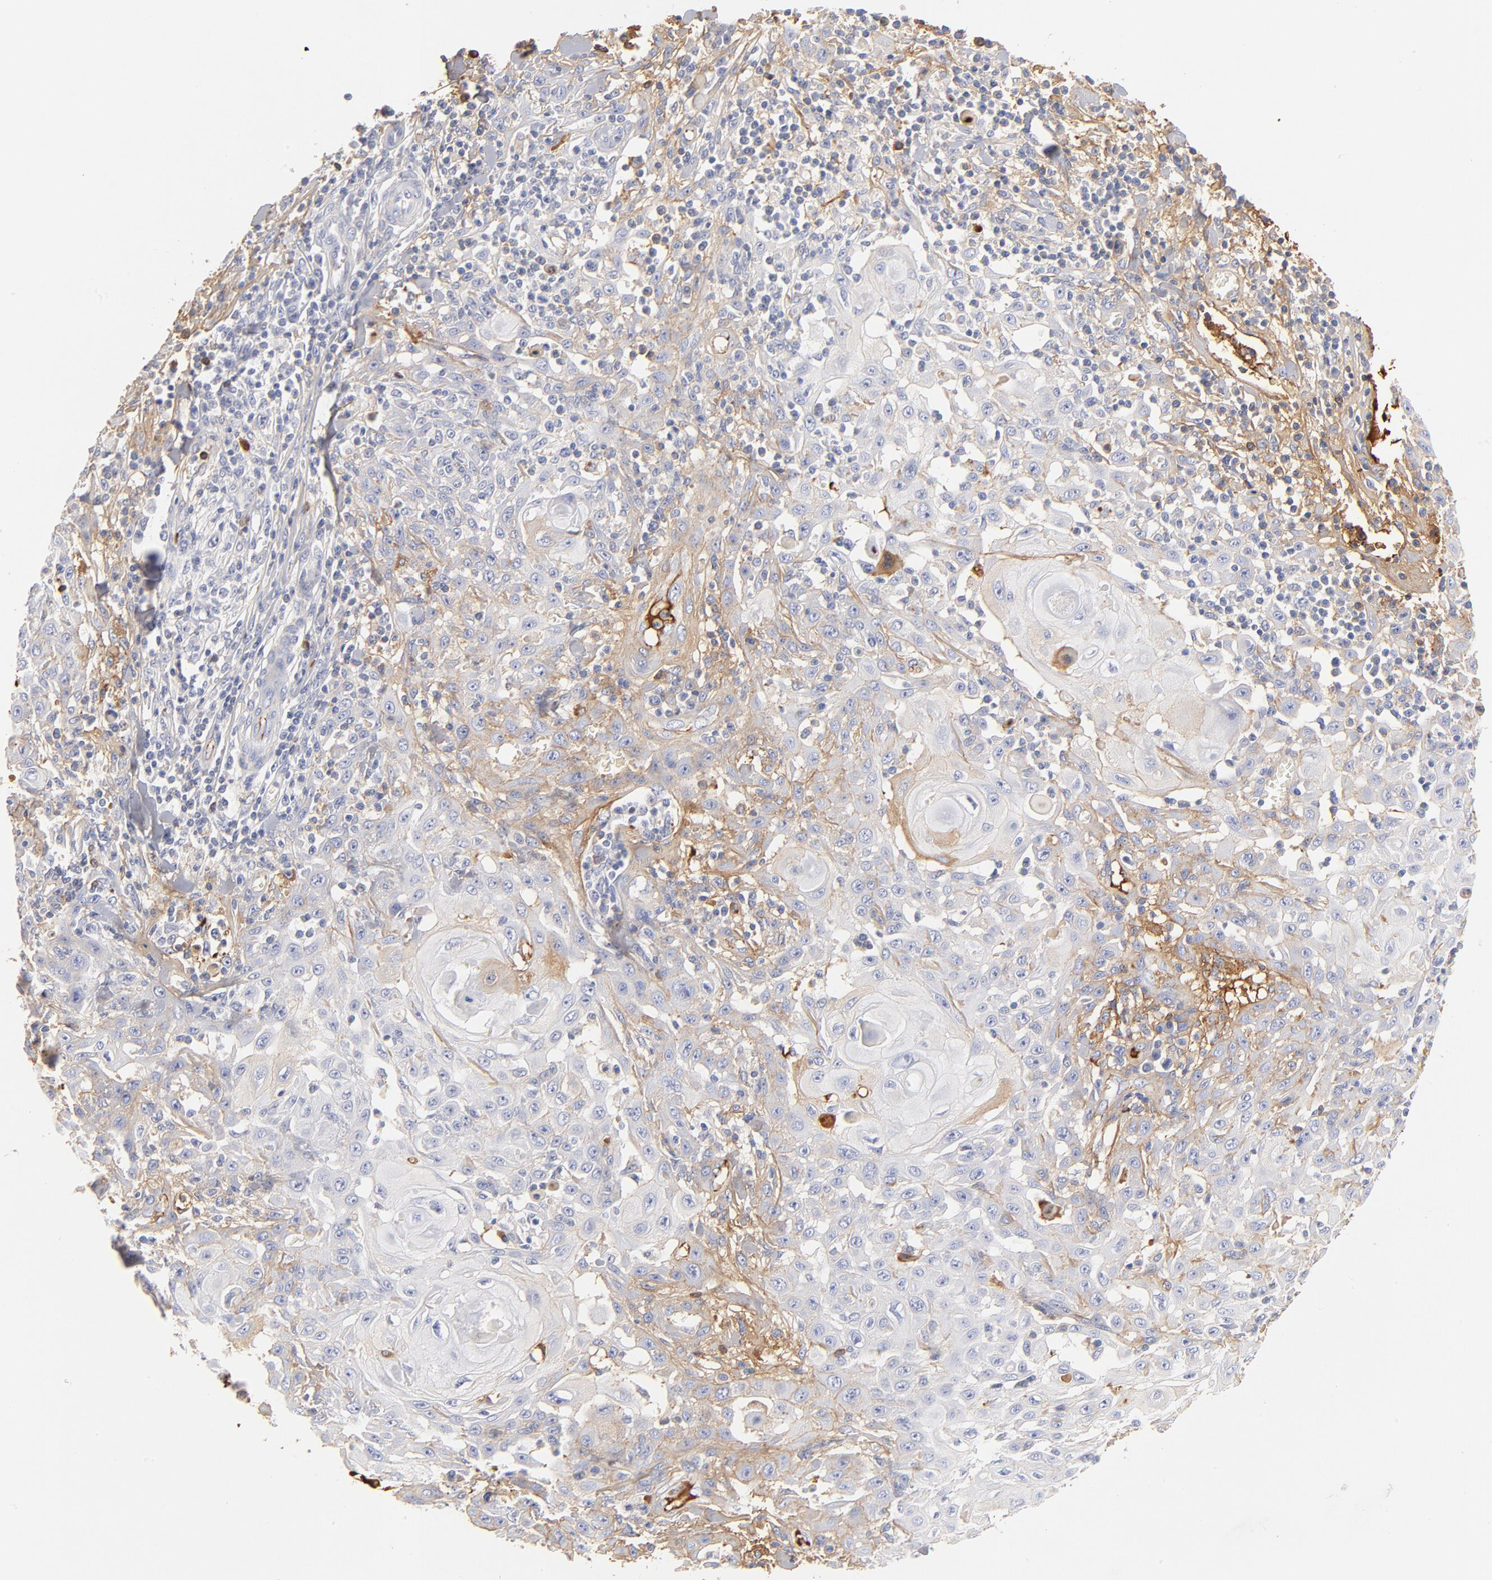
{"staining": {"intensity": "negative", "quantity": "none", "location": "none"}, "tissue": "skin cancer", "cell_type": "Tumor cells", "image_type": "cancer", "snomed": [{"axis": "morphology", "description": "Squamous cell carcinoma, NOS"}, {"axis": "topography", "description": "Skin"}], "caption": "The micrograph shows no staining of tumor cells in skin squamous cell carcinoma.", "gene": "C3", "patient": {"sex": "male", "age": 24}}